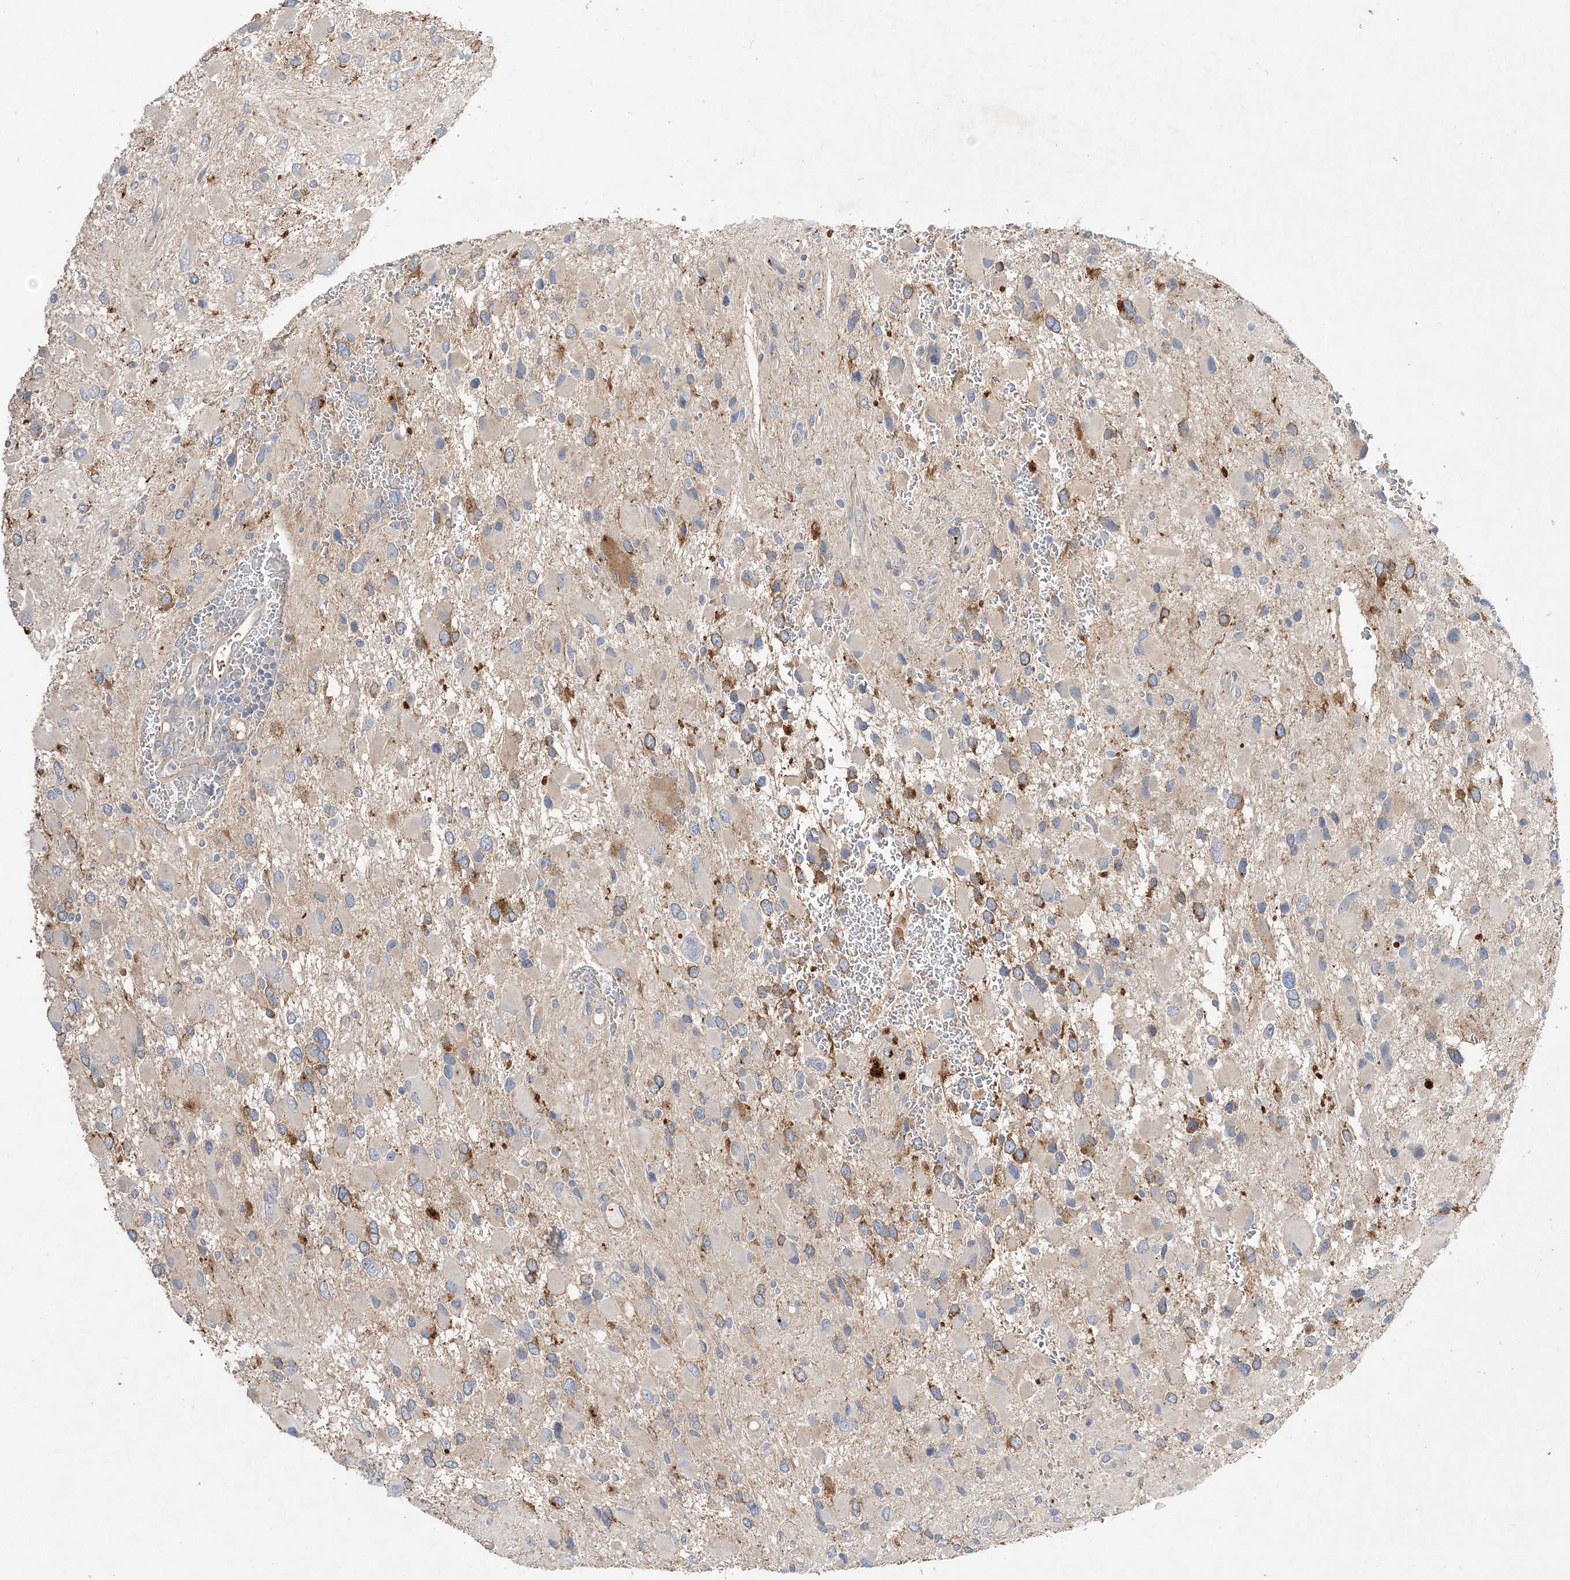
{"staining": {"intensity": "moderate", "quantity": "25%-75%", "location": "cytoplasmic/membranous"}, "tissue": "glioma", "cell_type": "Tumor cells", "image_type": "cancer", "snomed": [{"axis": "morphology", "description": "Glioma, malignant, High grade"}, {"axis": "topography", "description": "Brain"}], "caption": "Glioma stained with a protein marker displays moderate staining in tumor cells.", "gene": "ADCK2", "patient": {"sex": "male", "age": 53}}